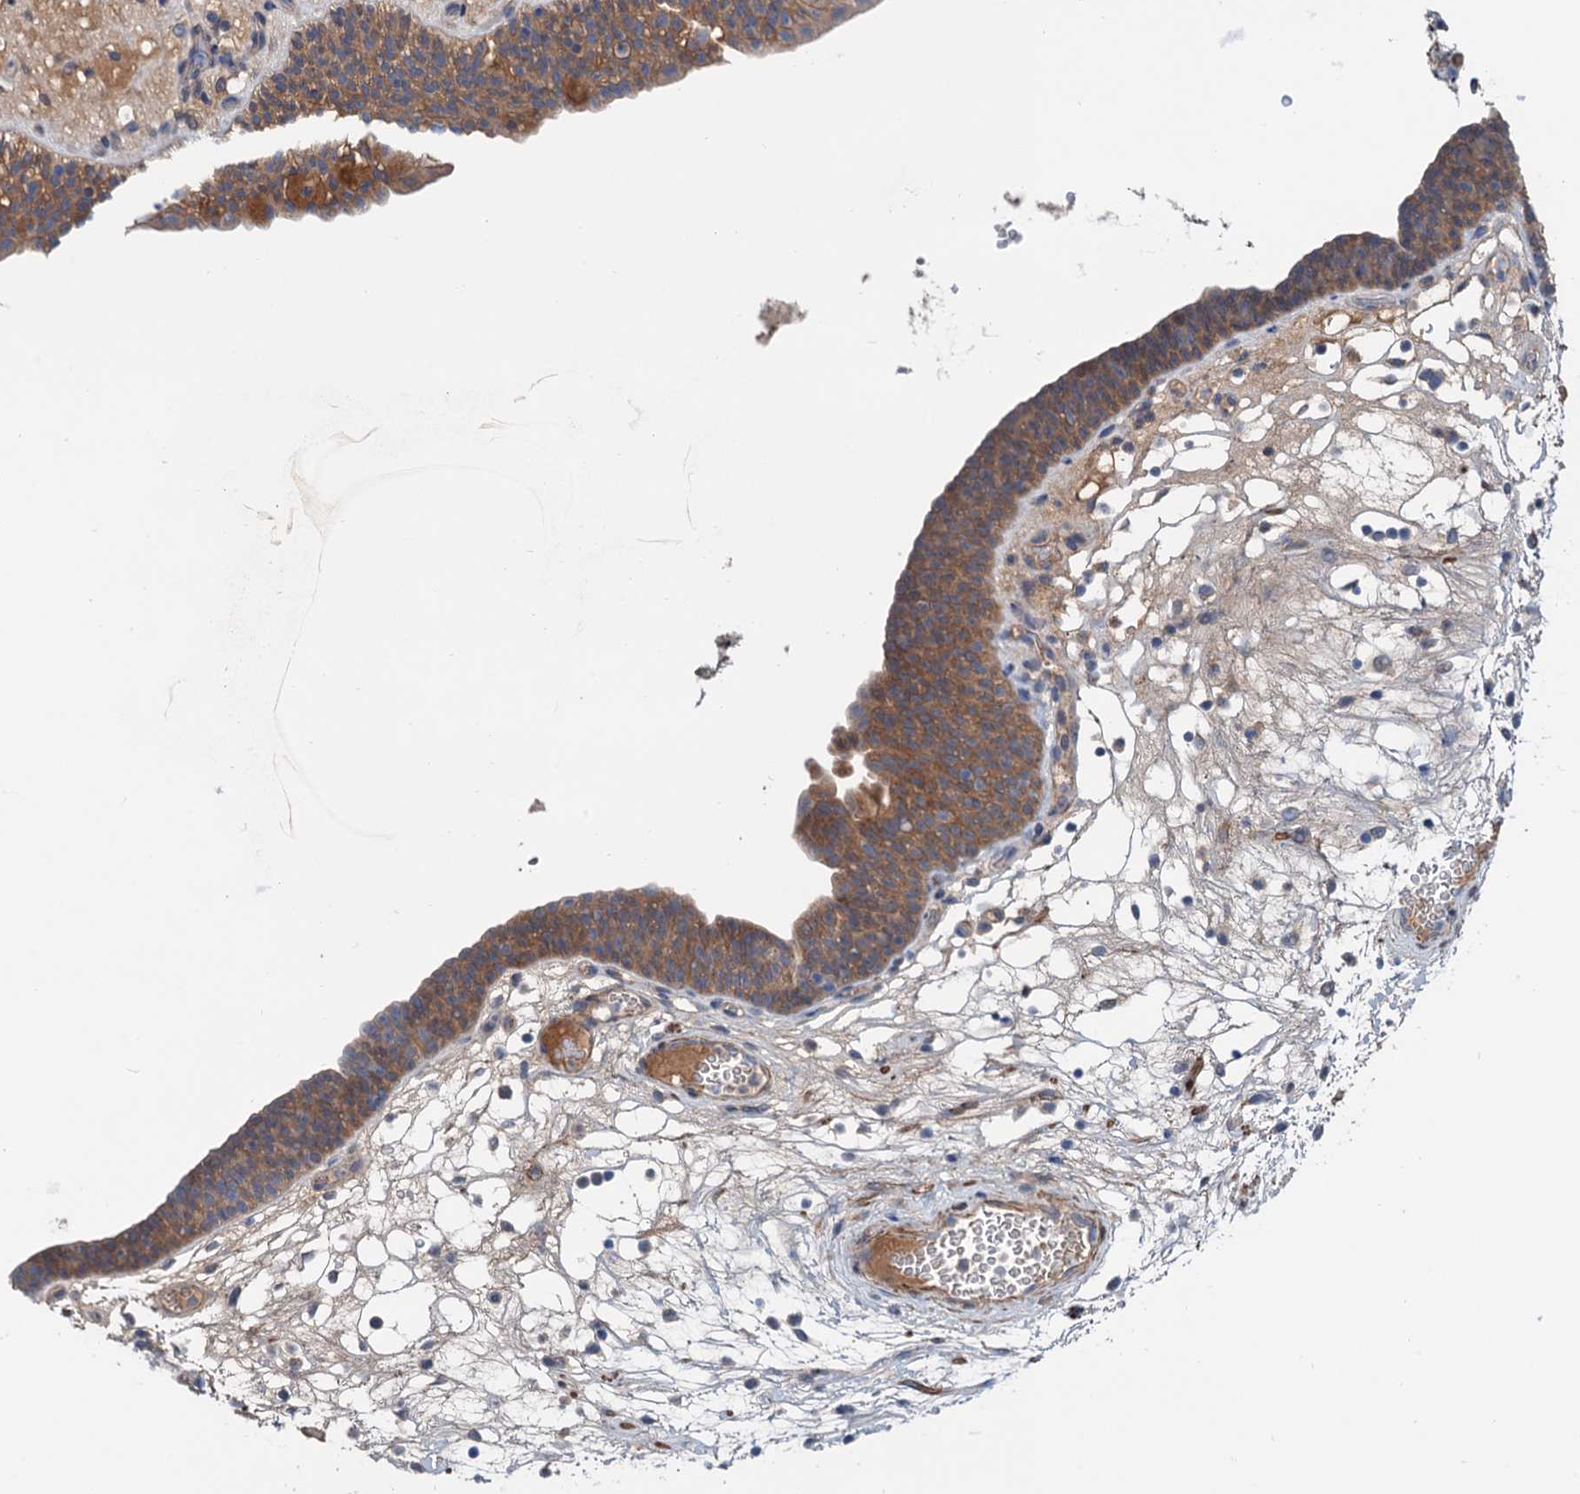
{"staining": {"intensity": "moderate", "quantity": ">75%", "location": "cytoplasmic/membranous"}, "tissue": "urinary bladder", "cell_type": "Urothelial cells", "image_type": "normal", "snomed": [{"axis": "morphology", "description": "Normal tissue, NOS"}, {"axis": "topography", "description": "Urinary bladder"}], "caption": "Urinary bladder stained with DAB immunohistochemistry (IHC) demonstrates medium levels of moderate cytoplasmic/membranous positivity in about >75% of urothelial cells.", "gene": "CSTPP1", "patient": {"sex": "male", "age": 71}}